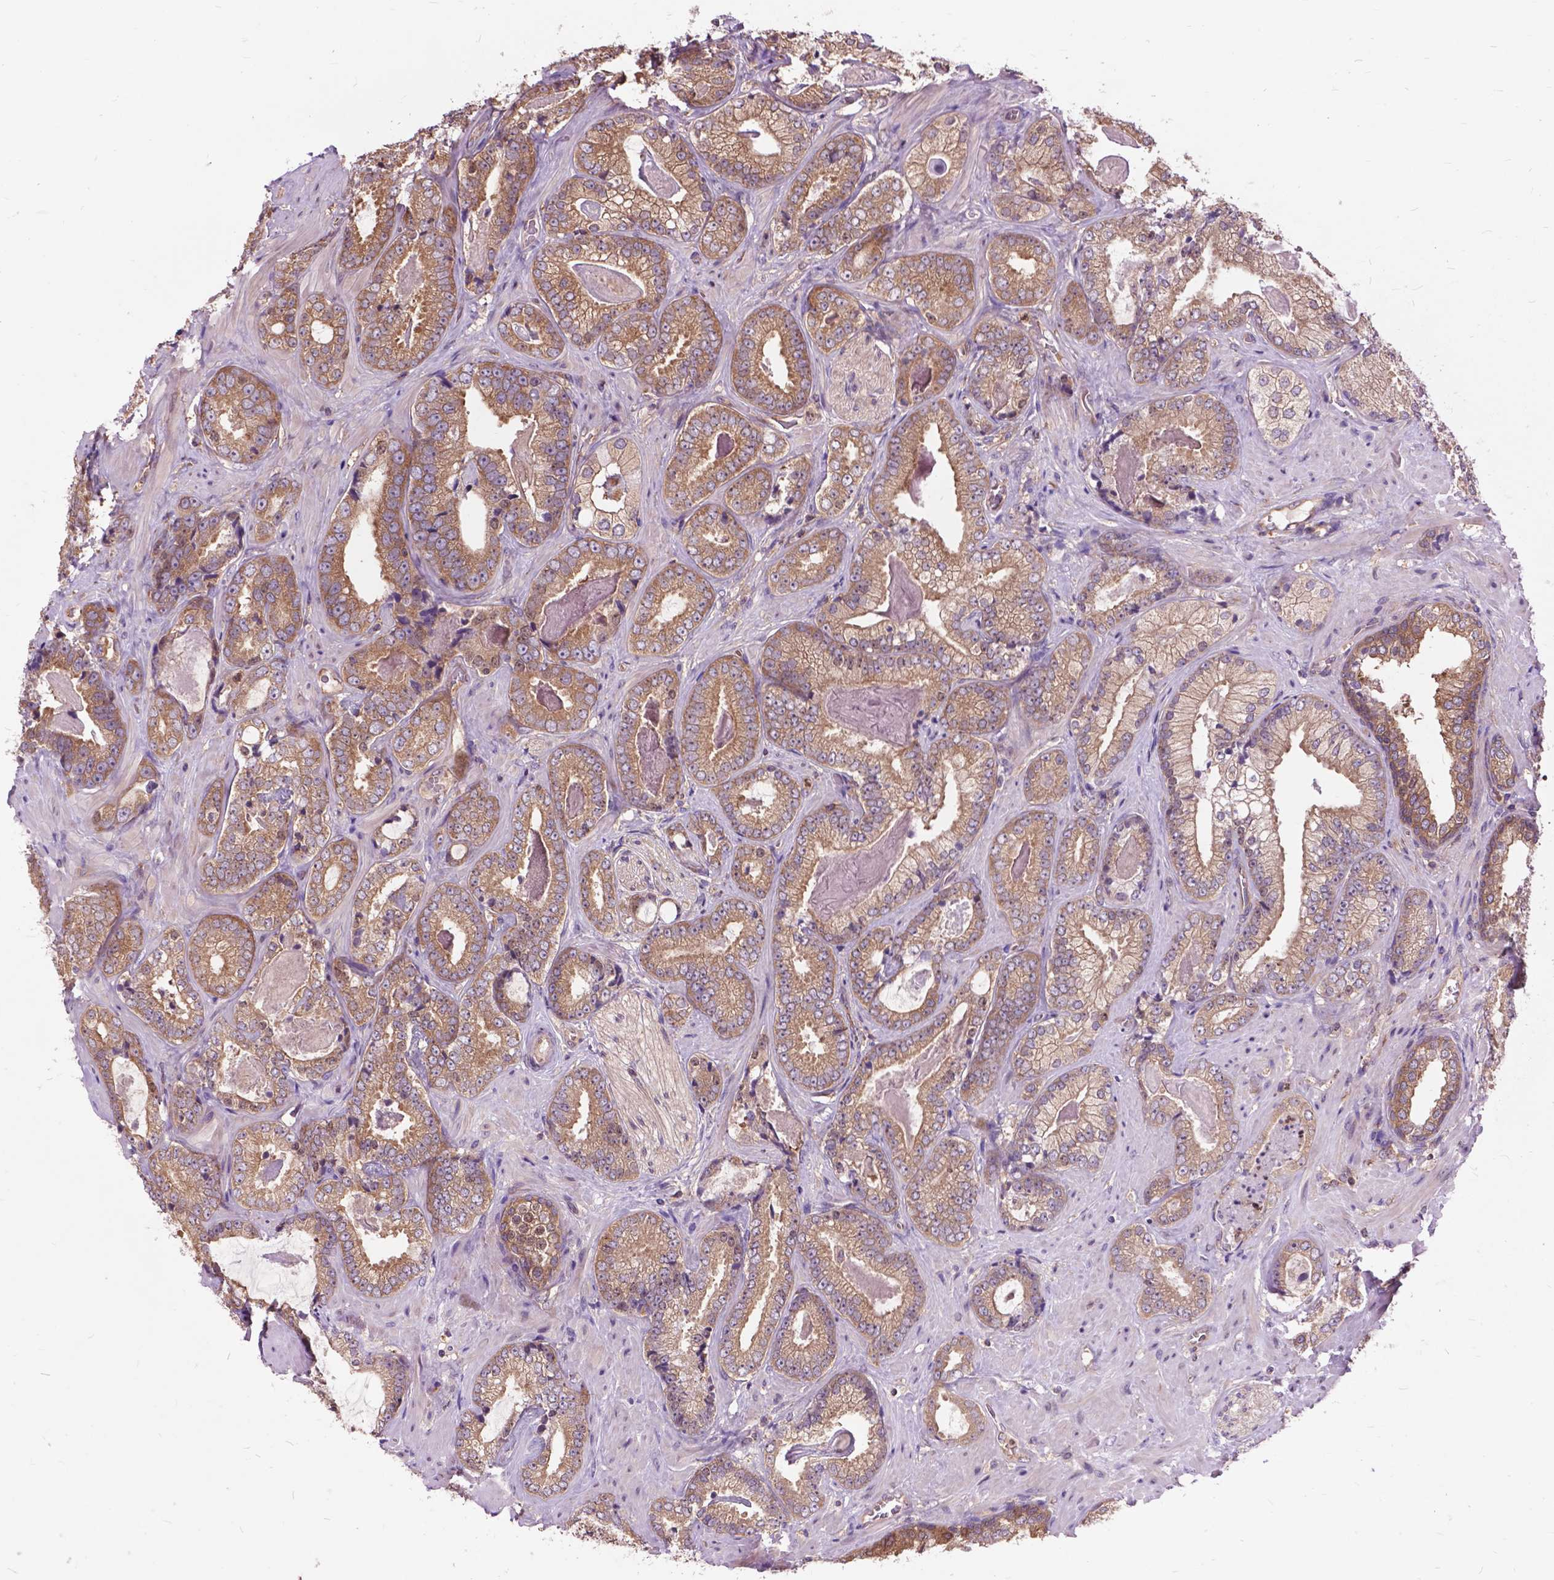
{"staining": {"intensity": "weak", "quantity": ">75%", "location": "cytoplasmic/membranous"}, "tissue": "prostate cancer", "cell_type": "Tumor cells", "image_type": "cancer", "snomed": [{"axis": "morphology", "description": "Adenocarcinoma, Low grade"}, {"axis": "topography", "description": "Prostate"}], "caption": "Low-grade adenocarcinoma (prostate) stained with a brown dye reveals weak cytoplasmic/membranous positive positivity in approximately >75% of tumor cells.", "gene": "ARAF", "patient": {"sex": "male", "age": 61}}